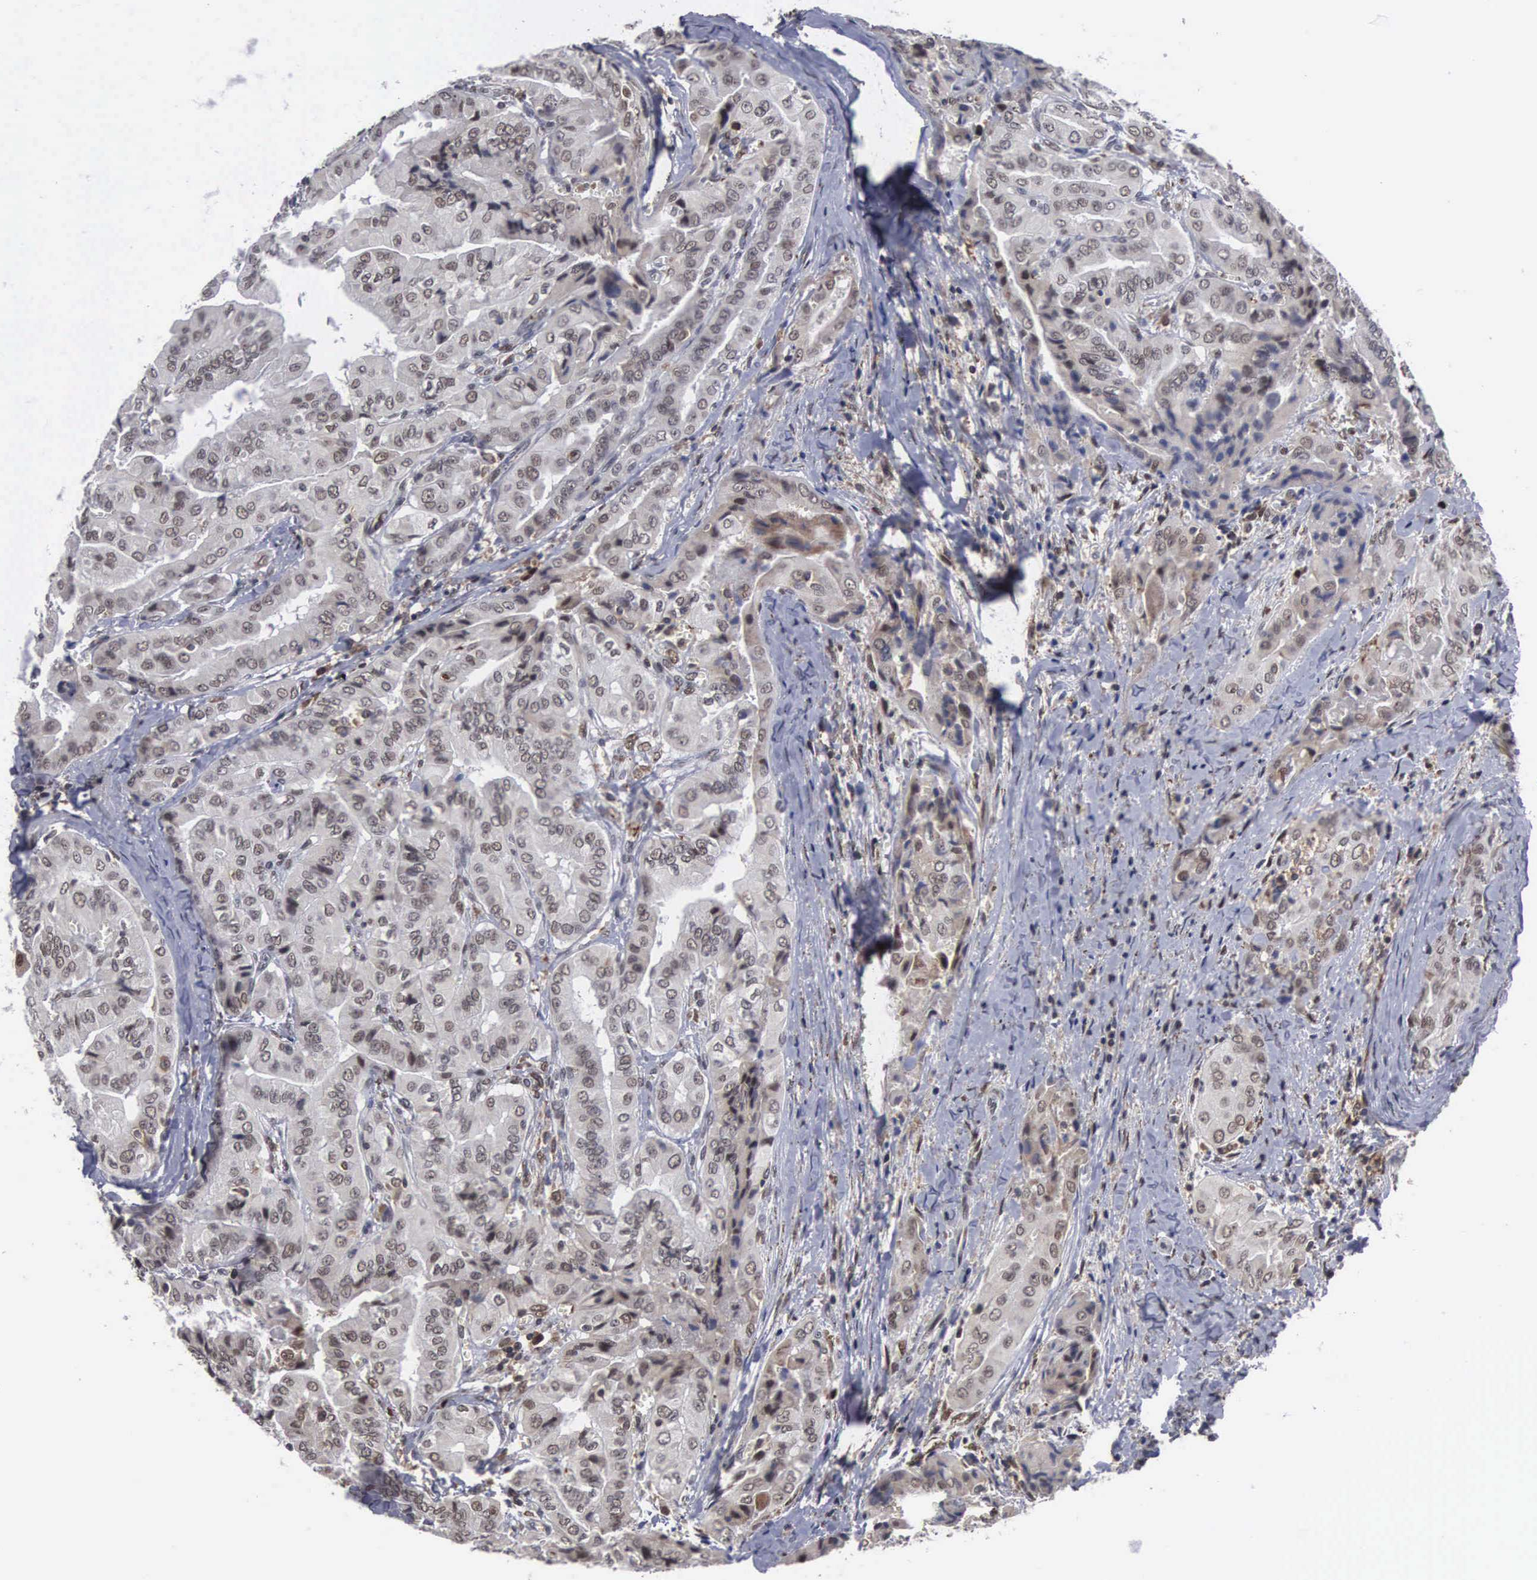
{"staining": {"intensity": "weak", "quantity": "25%-75%", "location": "cytoplasmic/membranous,nuclear"}, "tissue": "thyroid cancer", "cell_type": "Tumor cells", "image_type": "cancer", "snomed": [{"axis": "morphology", "description": "Papillary adenocarcinoma, NOS"}, {"axis": "topography", "description": "Thyroid gland"}], "caption": "Thyroid papillary adenocarcinoma was stained to show a protein in brown. There is low levels of weak cytoplasmic/membranous and nuclear staining in about 25%-75% of tumor cells.", "gene": "TRMT5", "patient": {"sex": "female", "age": 71}}